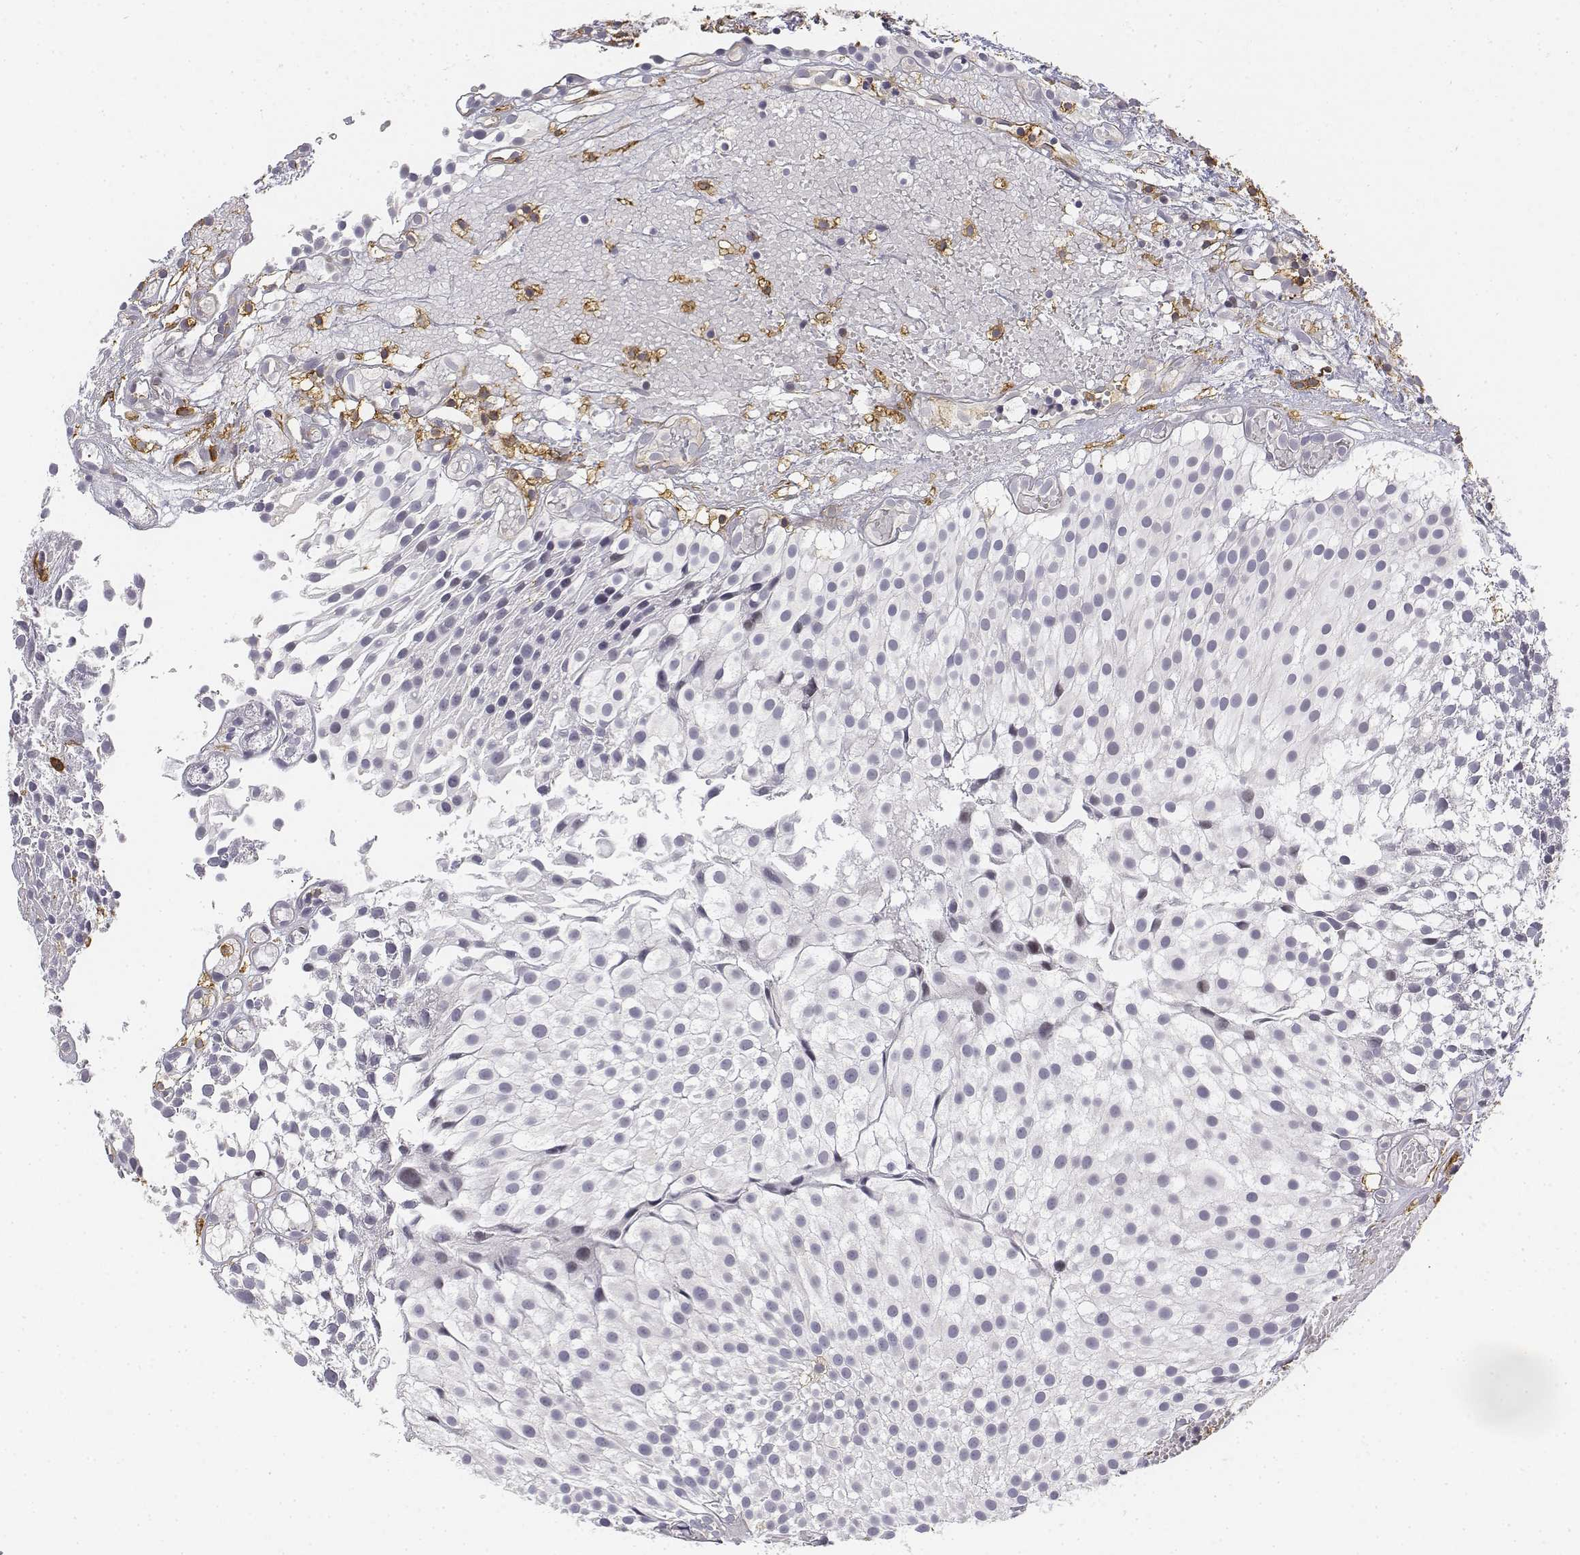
{"staining": {"intensity": "negative", "quantity": "none", "location": "none"}, "tissue": "urothelial cancer", "cell_type": "Tumor cells", "image_type": "cancer", "snomed": [{"axis": "morphology", "description": "Urothelial carcinoma, Low grade"}, {"axis": "topography", "description": "Urinary bladder"}], "caption": "Tumor cells are negative for protein expression in human urothelial carcinoma (low-grade).", "gene": "CD14", "patient": {"sex": "male", "age": 79}}